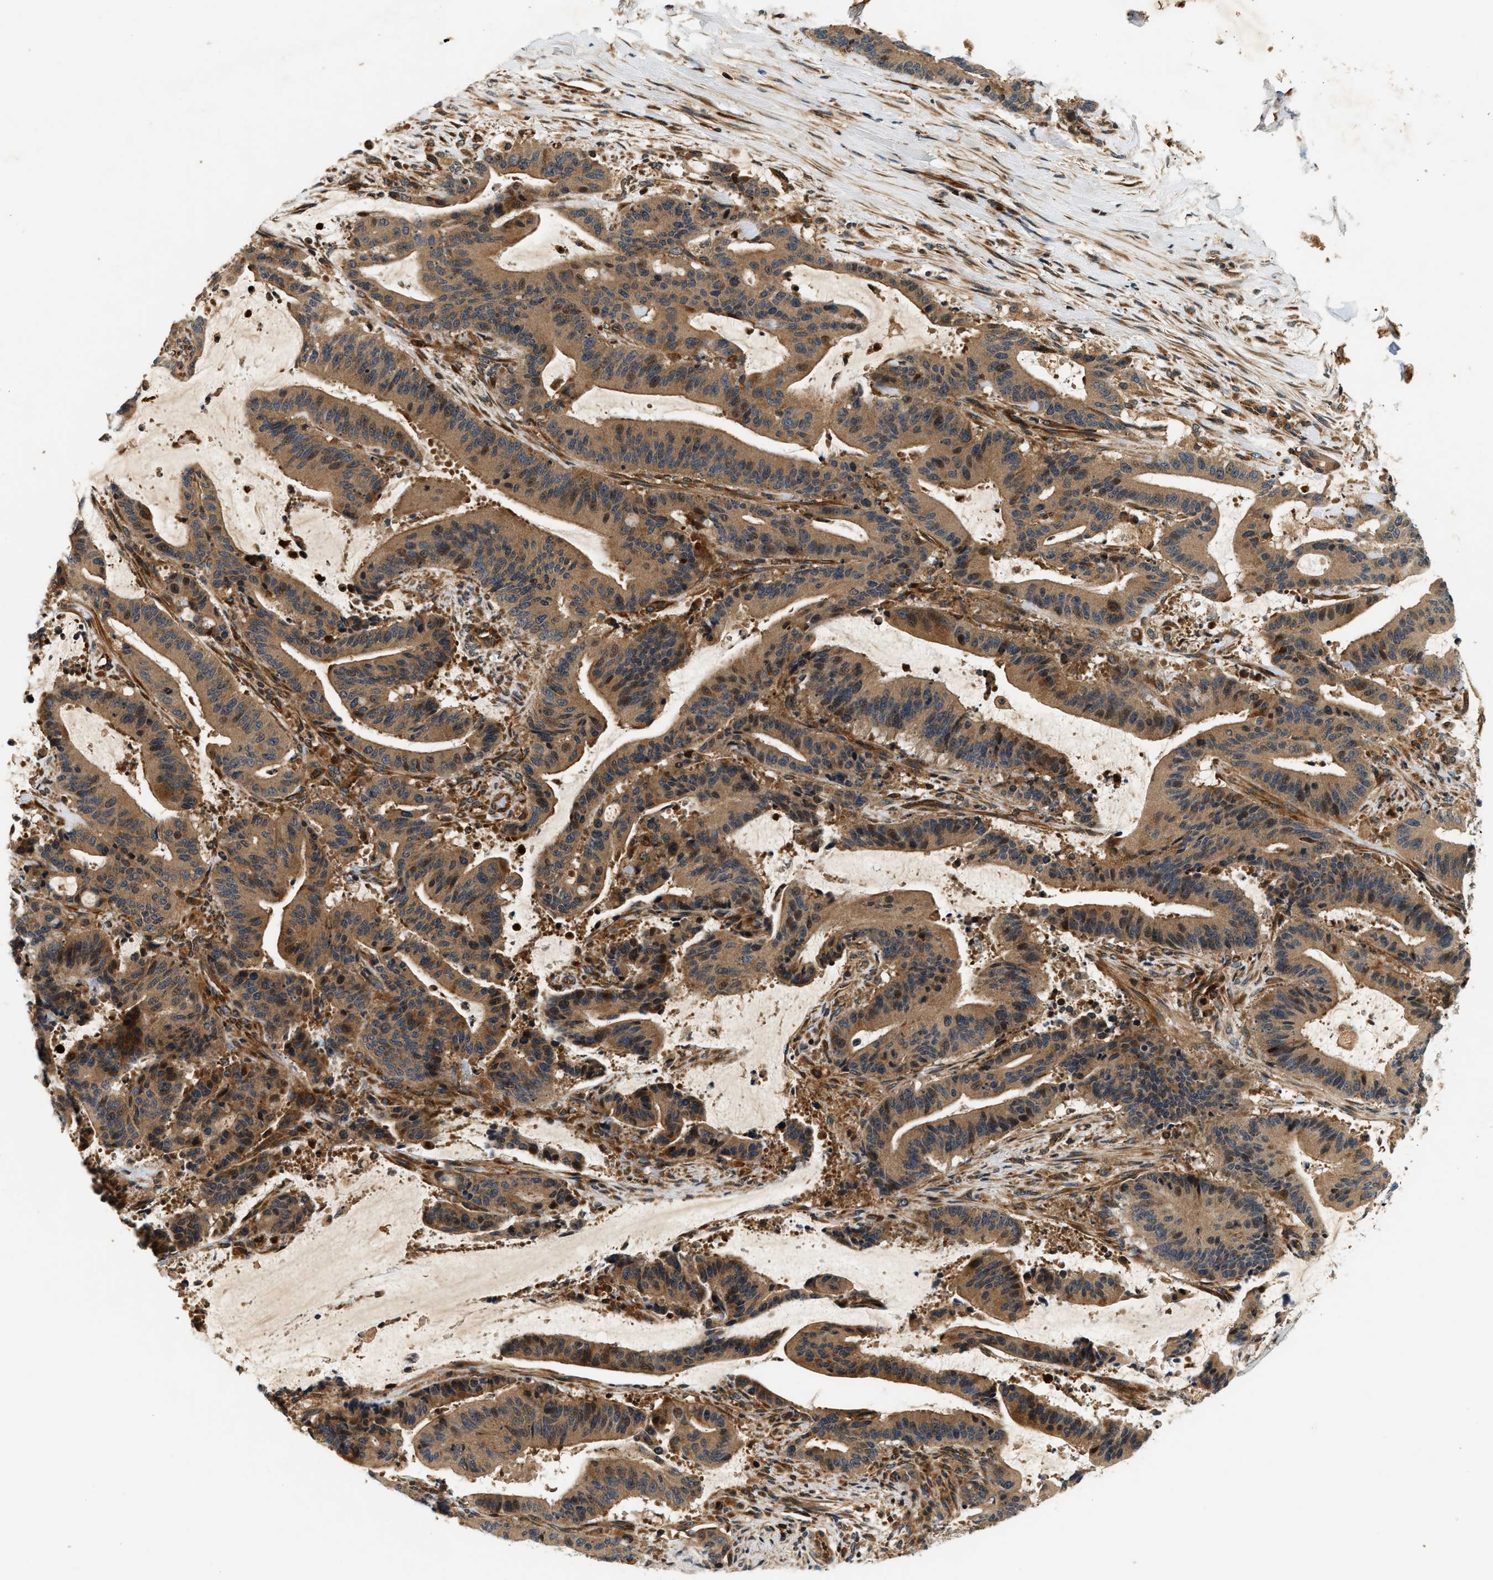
{"staining": {"intensity": "moderate", "quantity": ">75%", "location": "cytoplasmic/membranous"}, "tissue": "liver cancer", "cell_type": "Tumor cells", "image_type": "cancer", "snomed": [{"axis": "morphology", "description": "Normal tissue, NOS"}, {"axis": "morphology", "description": "Cholangiocarcinoma"}, {"axis": "topography", "description": "Liver"}, {"axis": "topography", "description": "Peripheral nerve tissue"}], "caption": "A histopathology image of cholangiocarcinoma (liver) stained for a protein demonstrates moderate cytoplasmic/membranous brown staining in tumor cells.", "gene": "SAMD9", "patient": {"sex": "female", "age": 73}}